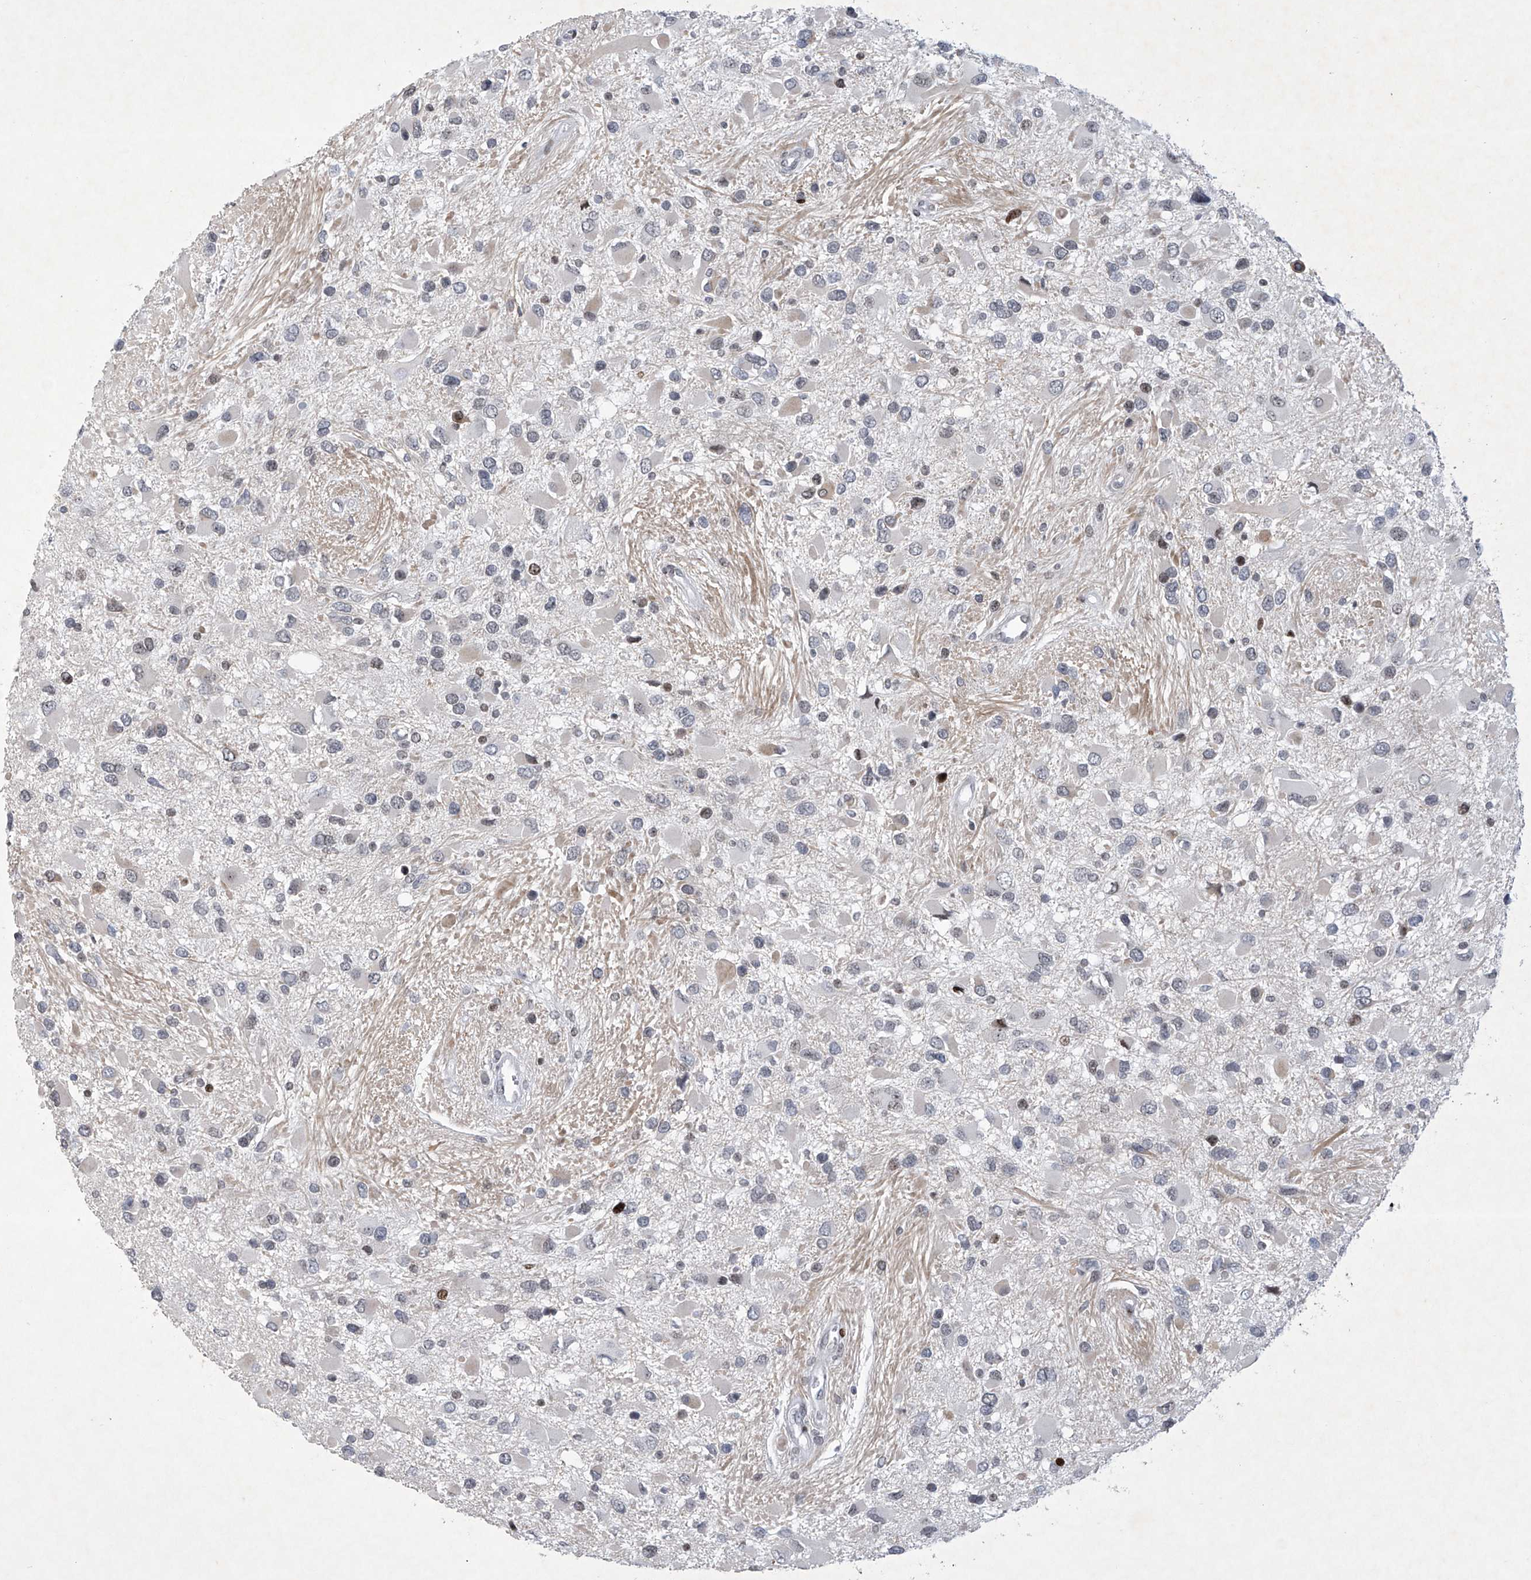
{"staining": {"intensity": "weak", "quantity": "<25%", "location": "nuclear"}, "tissue": "glioma", "cell_type": "Tumor cells", "image_type": "cancer", "snomed": [{"axis": "morphology", "description": "Glioma, malignant, High grade"}, {"axis": "topography", "description": "Brain"}], "caption": "The histopathology image displays no significant staining in tumor cells of glioma.", "gene": "RFX7", "patient": {"sex": "male", "age": 53}}